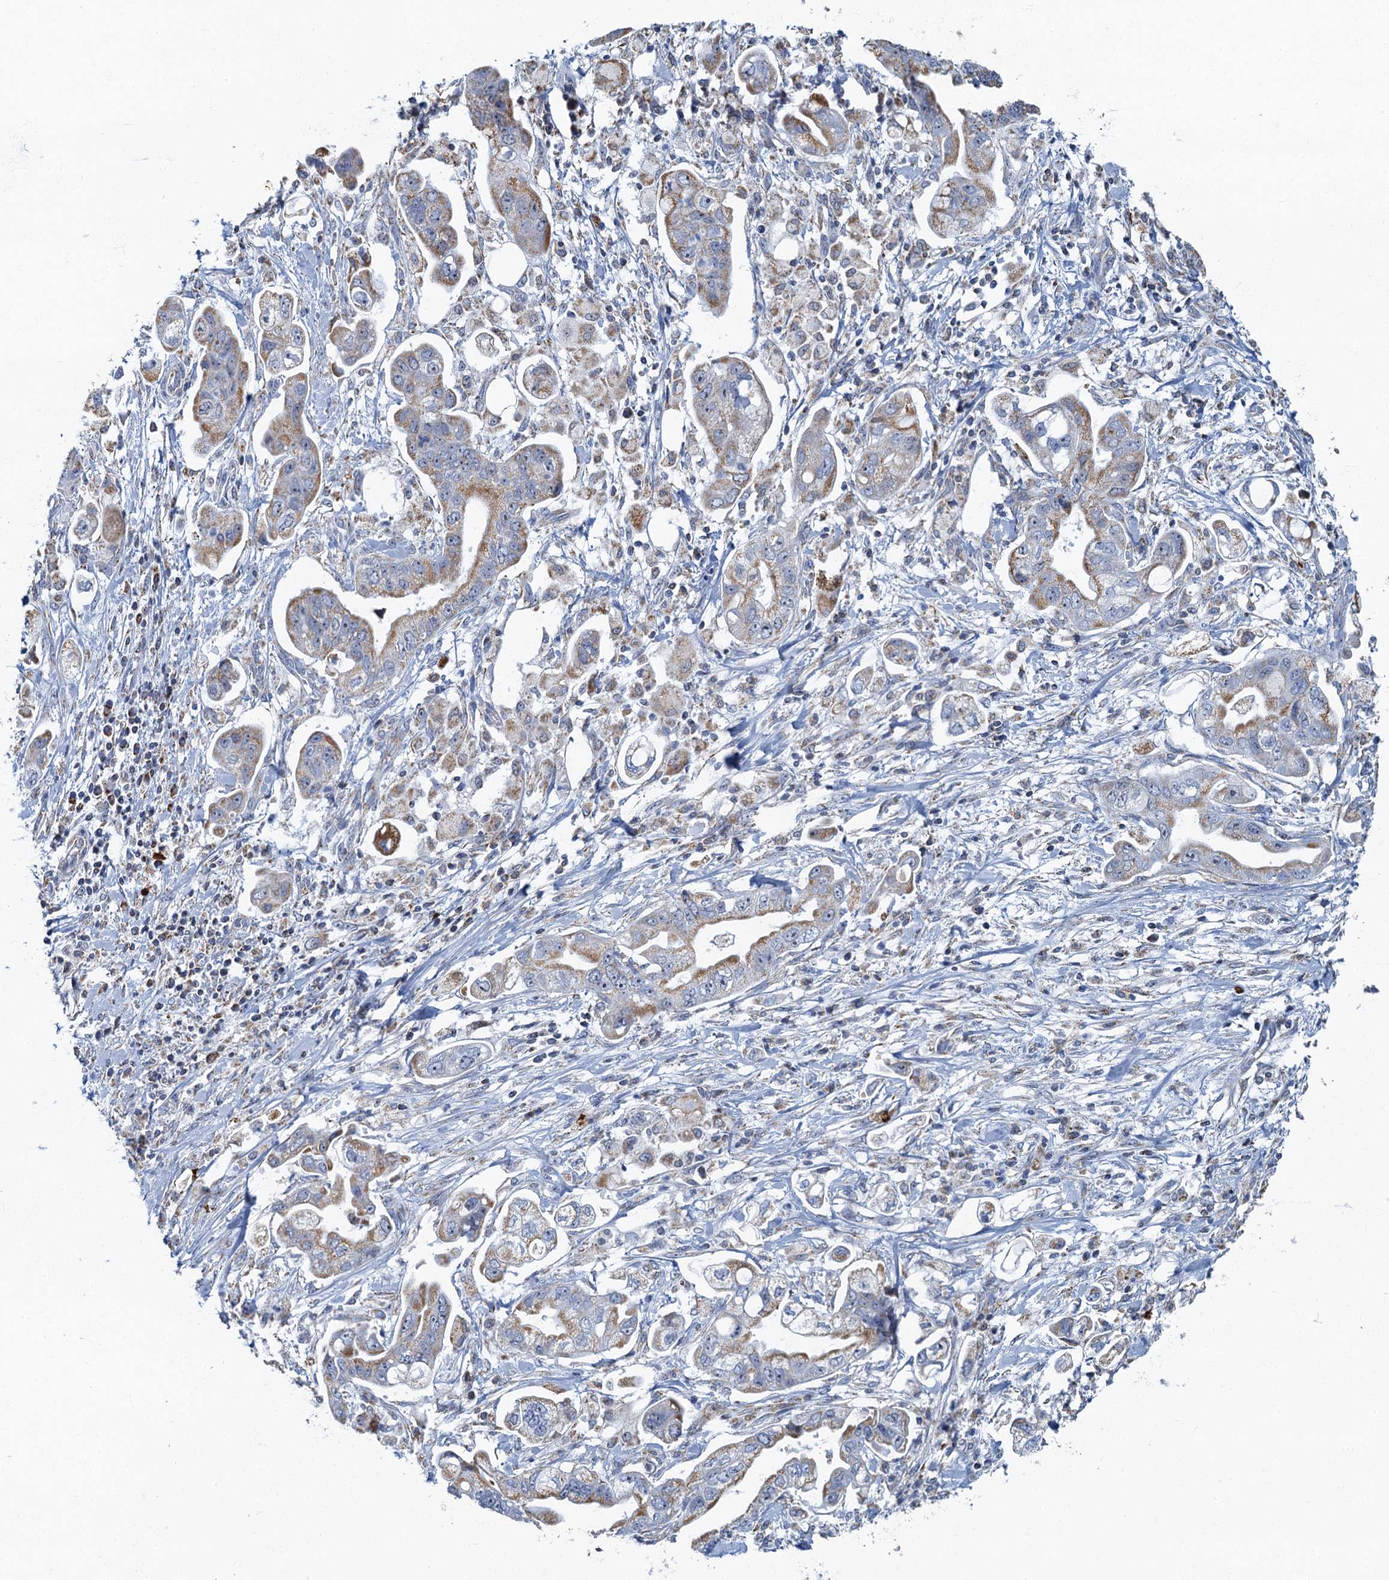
{"staining": {"intensity": "moderate", "quantity": "25%-75%", "location": "cytoplasmic/membranous"}, "tissue": "stomach cancer", "cell_type": "Tumor cells", "image_type": "cancer", "snomed": [{"axis": "morphology", "description": "Adenocarcinoma, NOS"}, {"axis": "topography", "description": "Stomach"}], "caption": "Immunohistochemistry (IHC) (DAB) staining of adenocarcinoma (stomach) displays moderate cytoplasmic/membranous protein expression in about 25%-75% of tumor cells. (DAB (3,3'-diaminobenzidine) = brown stain, brightfield microscopy at high magnification).", "gene": "RAD9B", "patient": {"sex": "male", "age": 62}}